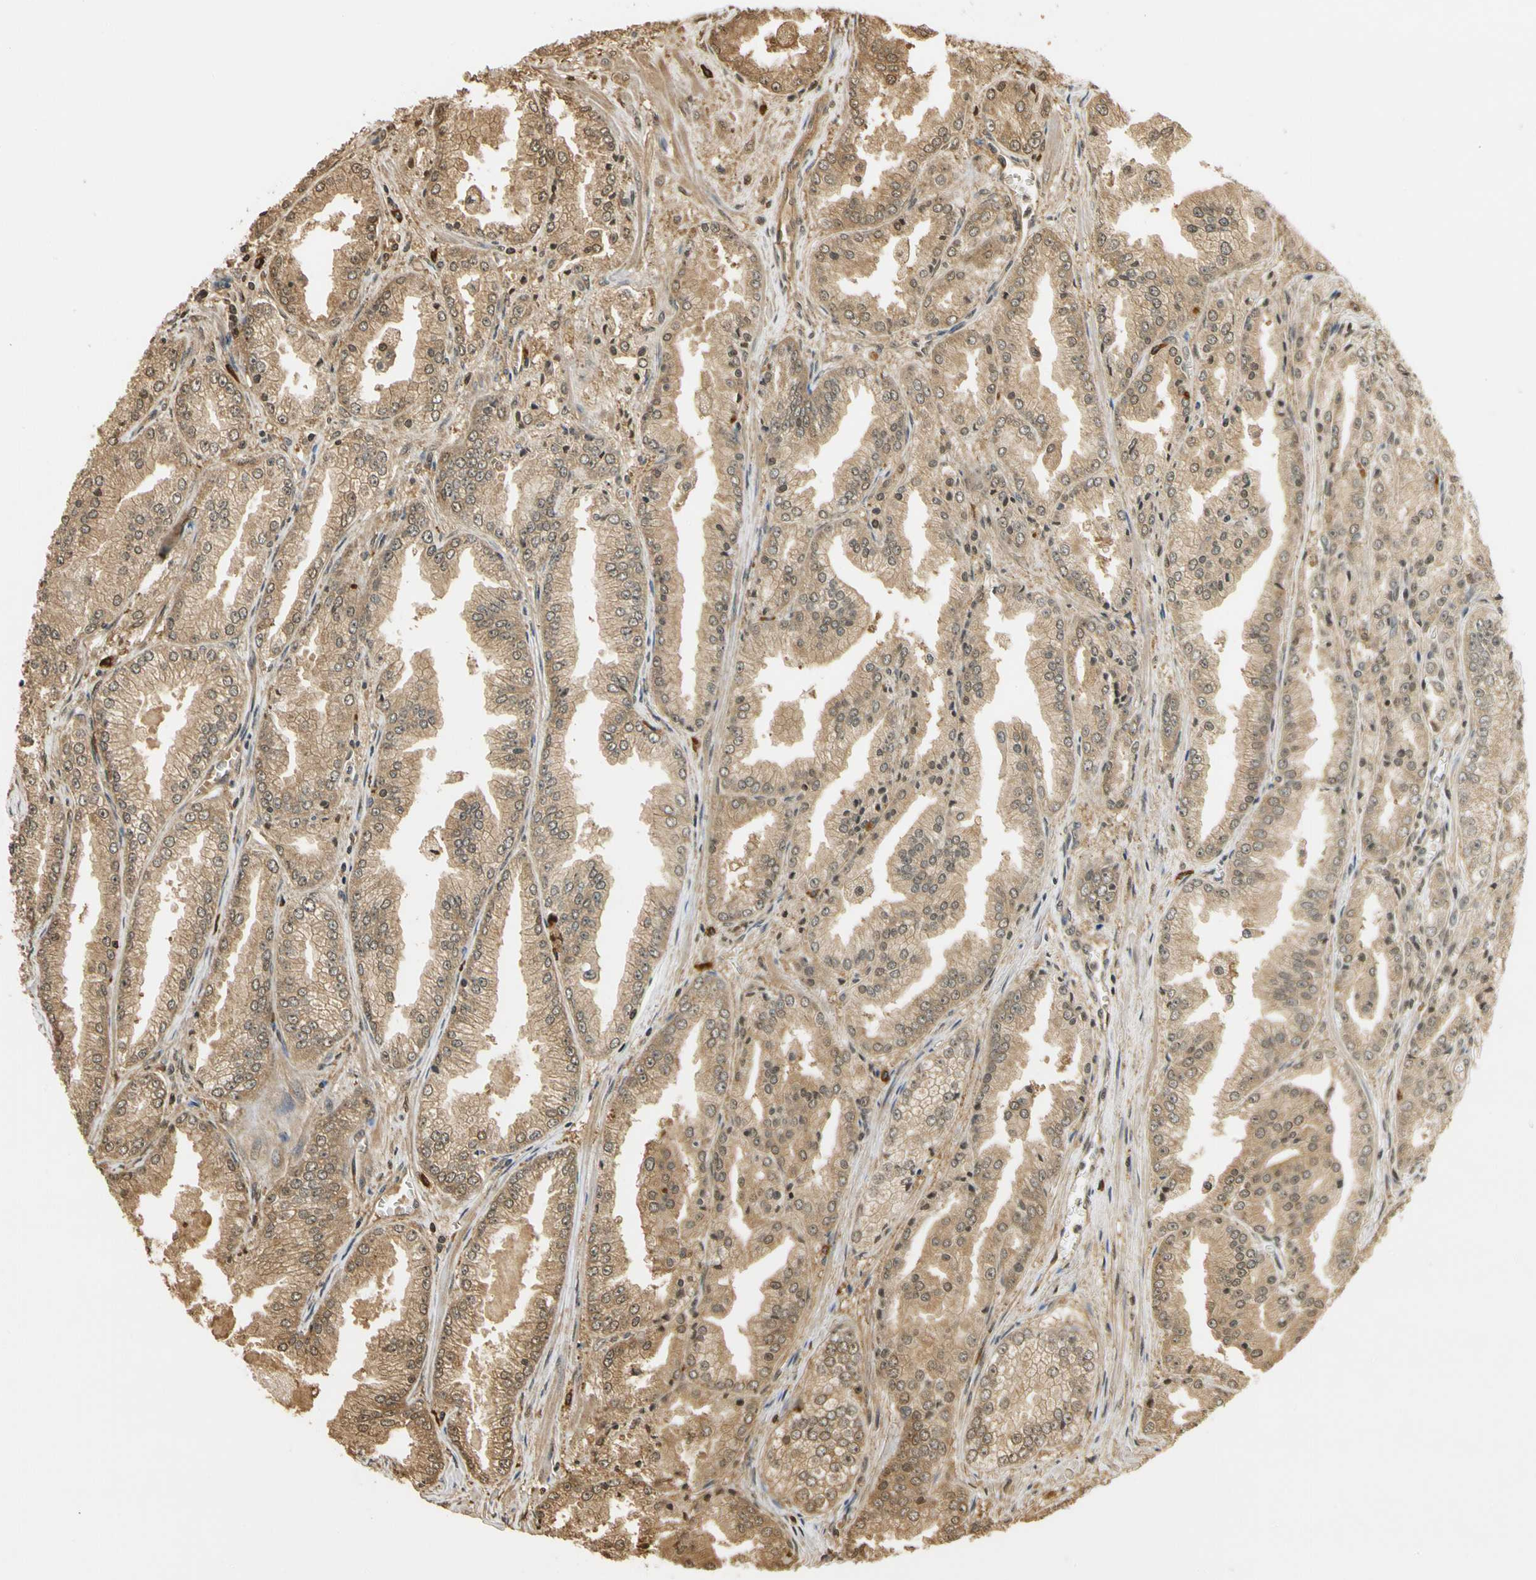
{"staining": {"intensity": "weak", "quantity": ">75%", "location": "cytoplasmic/membranous"}, "tissue": "prostate cancer", "cell_type": "Tumor cells", "image_type": "cancer", "snomed": [{"axis": "morphology", "description": "Adenocarcinoma, High grade"}, {"axis": "topography", "description": "Prostate"}], "caption": "This image reveals prostate high-grade adenocarcinoma stained with IHC to label a protein in brown. The cytoplasmic/membranous of tumor cells show weak positivity for the protein. Nuclei are counter-stained blue.", "gene": "SOD1", "patient": {"sex": "male", "age": 61}}